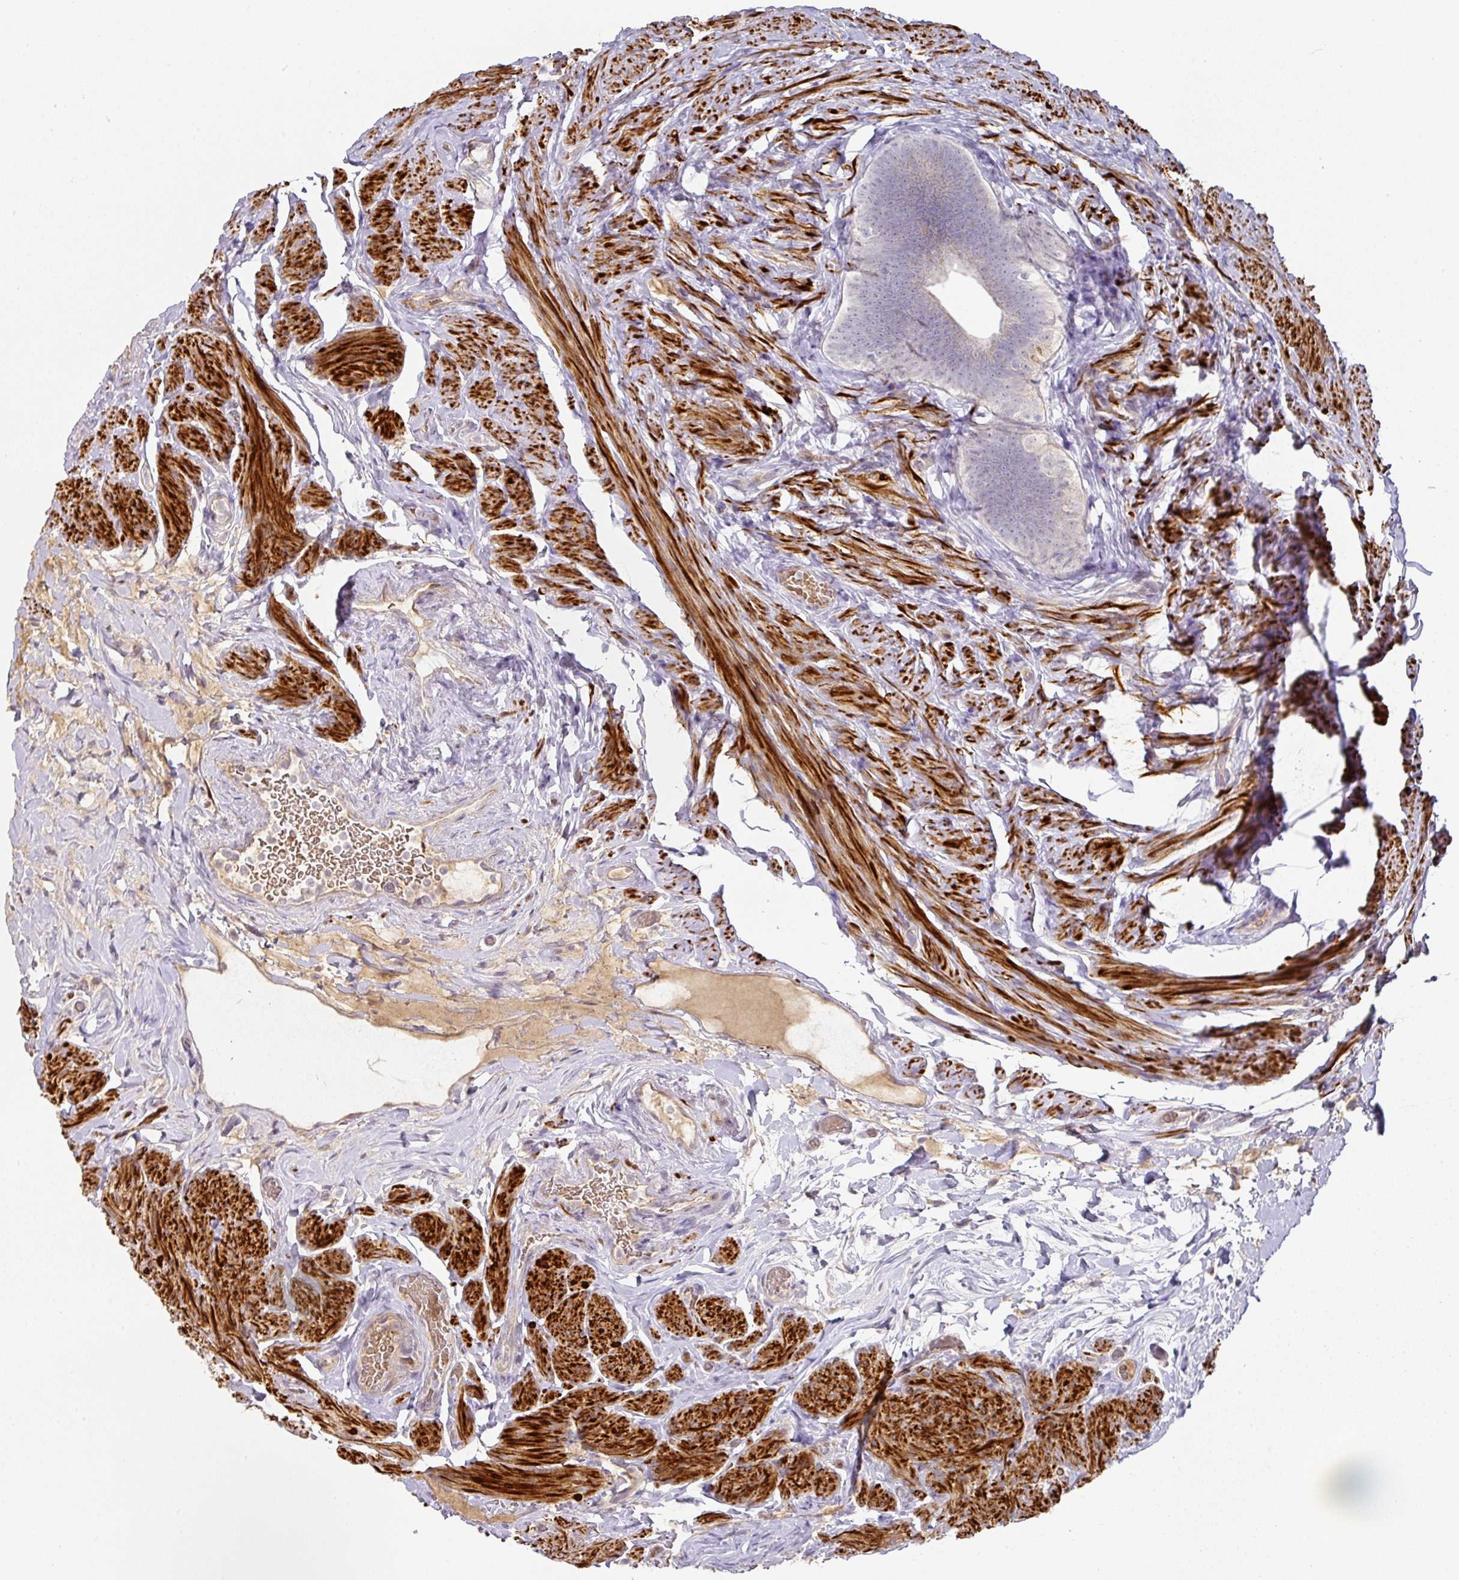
{"staining": {"intensity": "moderate", "quantity": "<25%", "location": "cytoplasmic/membranous"}, "tissue": "fallopian tube", "cell_type": "Glandular cells", "image_type": "normal", "snomed": [{"axis": "morphology", "description": "Normal tissue, NOS"}, {"axis": "topography", "description": "Fallopian tube"}], "caption": "Protein positivity by IHC reveals moderate cytoplasmic/membranous positivity in about <25% of glandular cells in benign fallopian tube. (IHC, brightfield microscopy, high magnification).", "gene": "TARM1", "patient": {"sex": "female", "age": 69}}